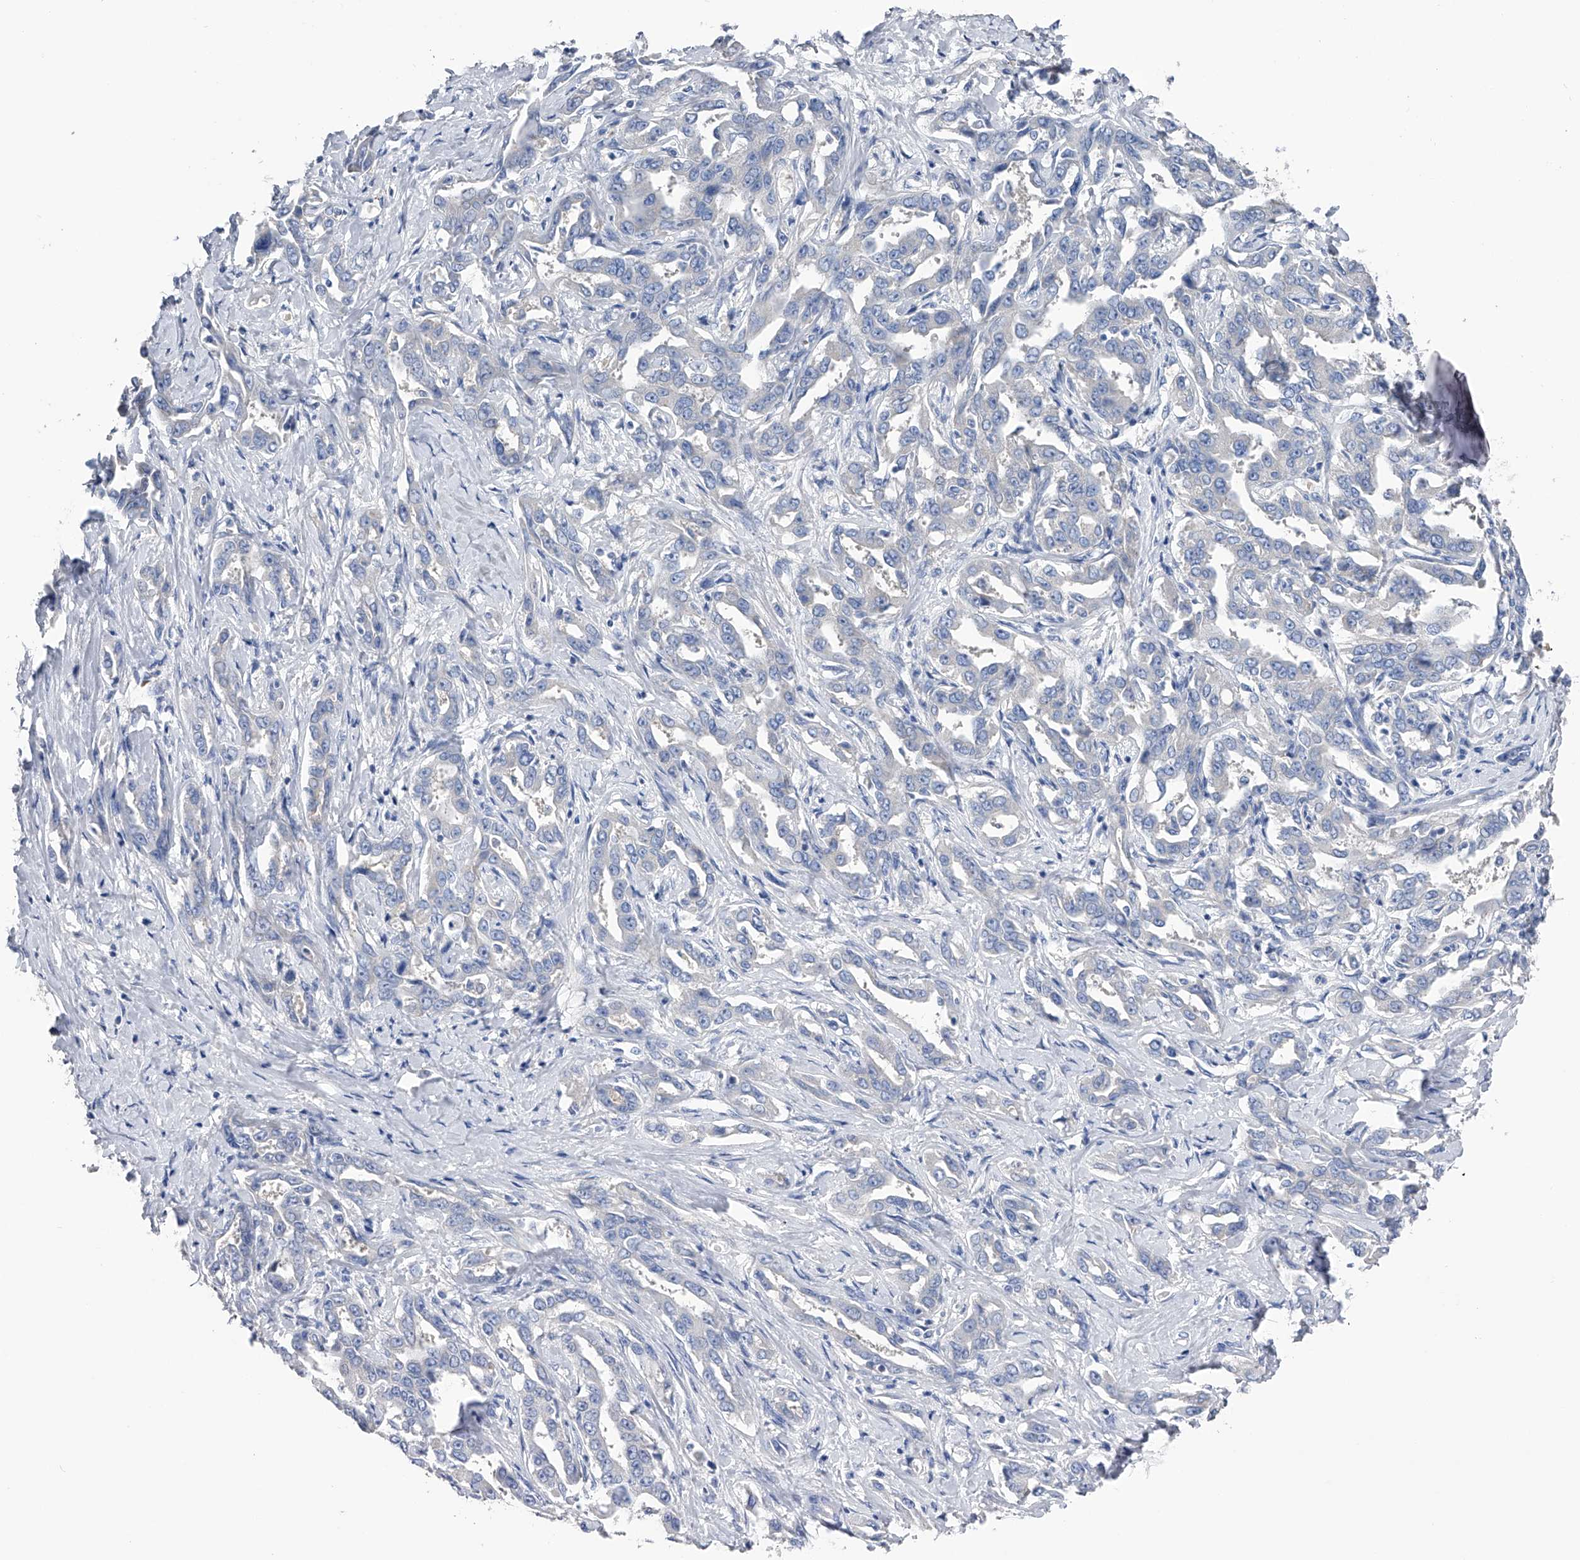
{"staining": {"intensity": "negative", "quantity": "none", "location": "none"}, "tissue": "liver cancer", "cell_type": "Tumor cells", "image_type": "cancer", "snomed": [{"axis": "morphology", "description": "Cholangiocarcinoma"}, {"axis": "topography", "description": "Liver"}], "caption": "A high-resolution histopathology image shows immunohistochemistry (IHC) staining of liver cancer, which reveals no significant positivity in tumor cells.", "gene": "RWDD2A", "patient": {"sex": "male", "age": 59}}